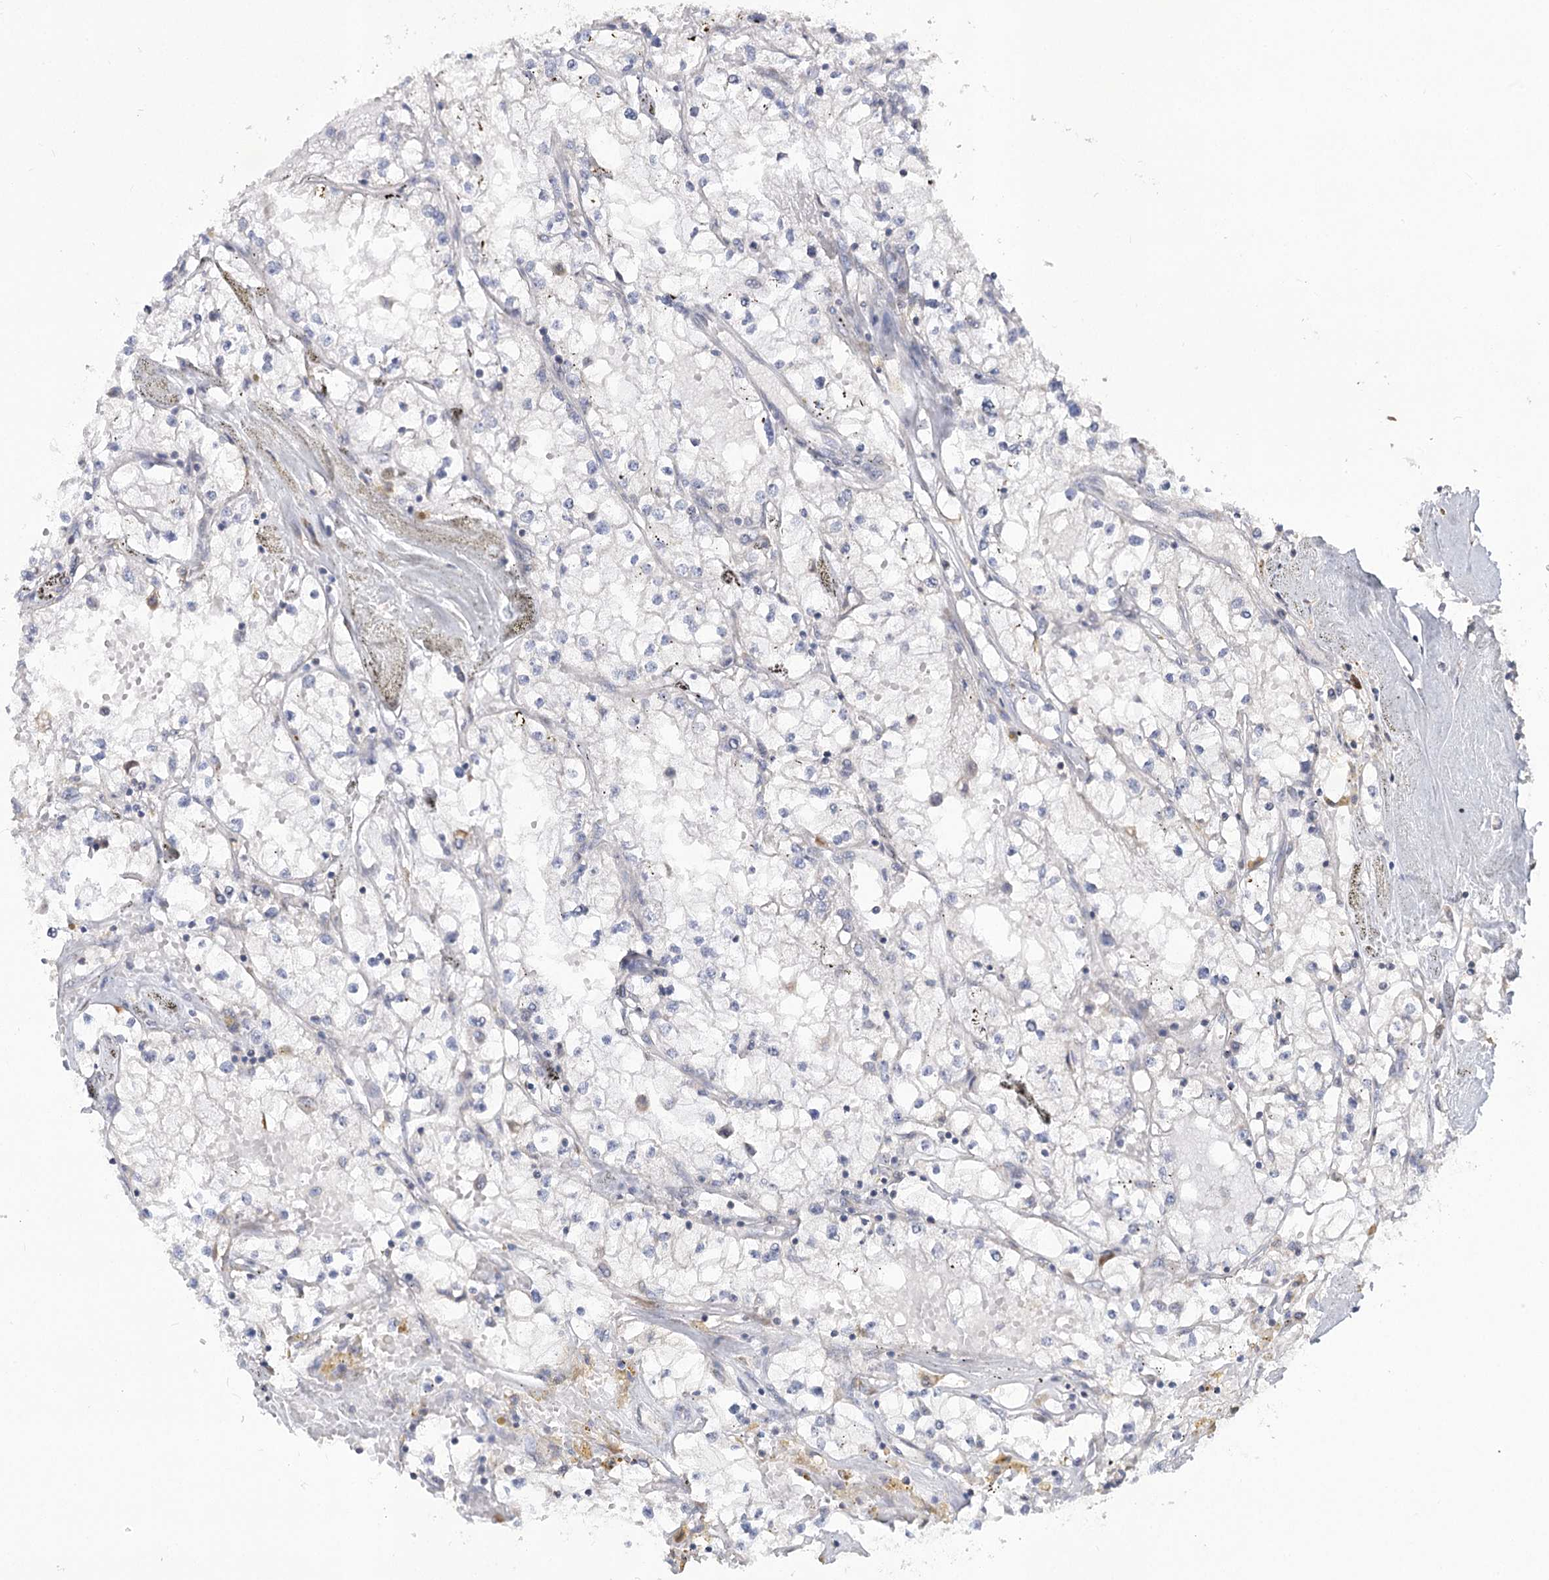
{"staining": {"intensity": "negative", "quantity": "none", "location": "none"}, "tissue": "renal cancer", "cell_type": "Tumor cells", "image_type": "cancer", "snomed": [{"axis": "morphology", "description": "Adenocarcinoma, NOS"}, {"axis": "topography", "description": "Kidney"}], "caption": "High magnification brightfield microscopy of renal adenocarcinoma stained with DAB (3,3'-diaminobenzidine) (brown) and counterstained with hematoxylin (blue): tumor cells show no significant expression.", "gene": "STT3B", "patient": {"sex": "male", "age": 56}}